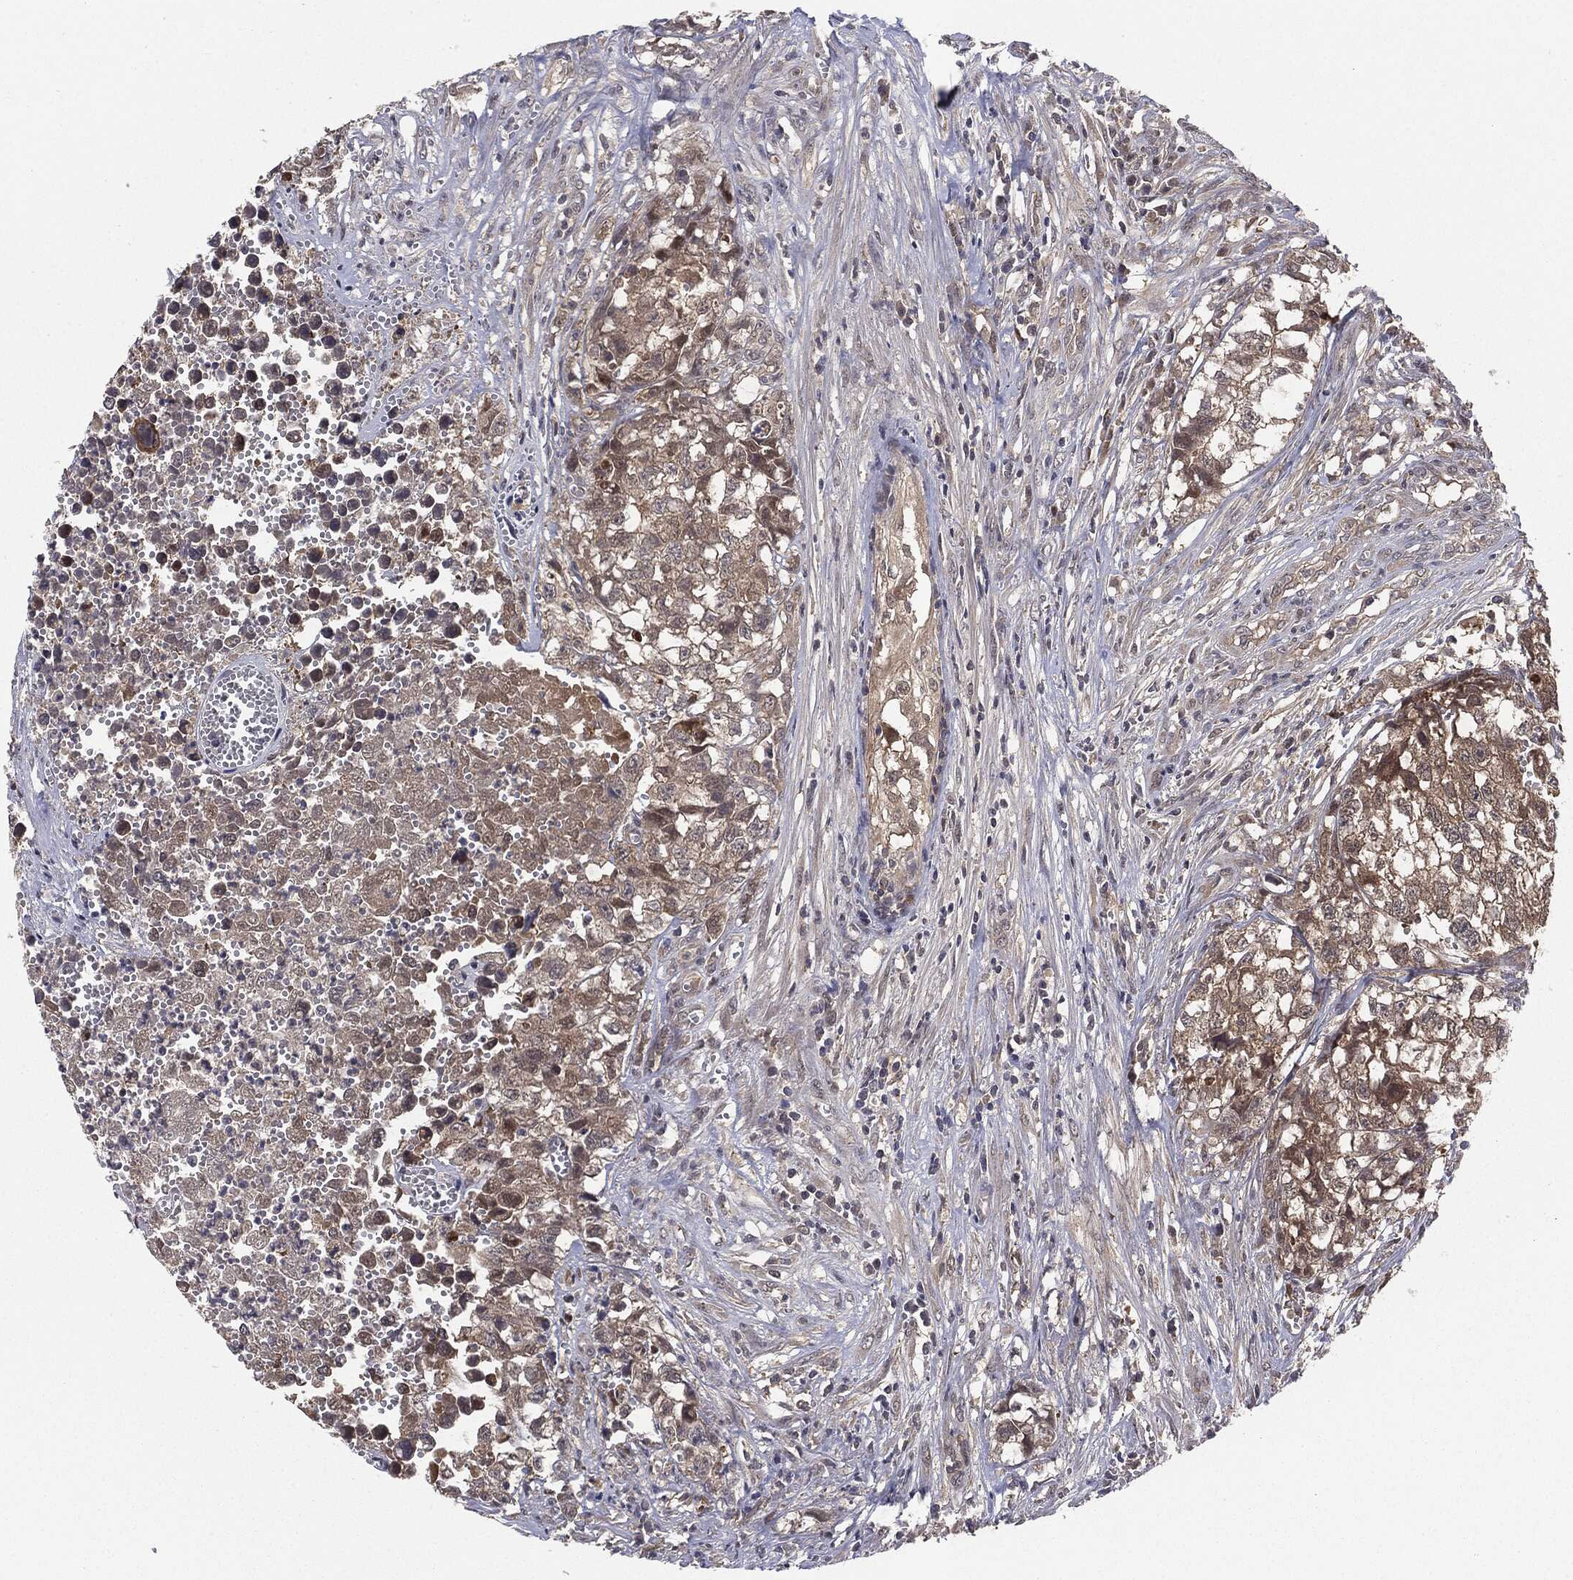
{"staining": {"intensity": "weak", "quantity": ">75%", "location": "cytoplasmic/membranous"}, "tissue": "testis cancer", "cell_type": "Tumor cells", "image_type": "cancer", "snomed": [{"axis": "morphology", "description": "Seminoma, NOS"}, {"axis": "morphology", "description": "Carcinoma, Embryonal, NOS"}, {"axis": "topography", "description": "Testis"}], "caption": "This is a histology image of immunohistochemistry staining of testis cancer (embryonal carcinoma), which shows weak staining in the cytoplasmic/membranous of tumor cells.", "gene": "KRT7", "patient": {"sex": "male", "age": 22}}